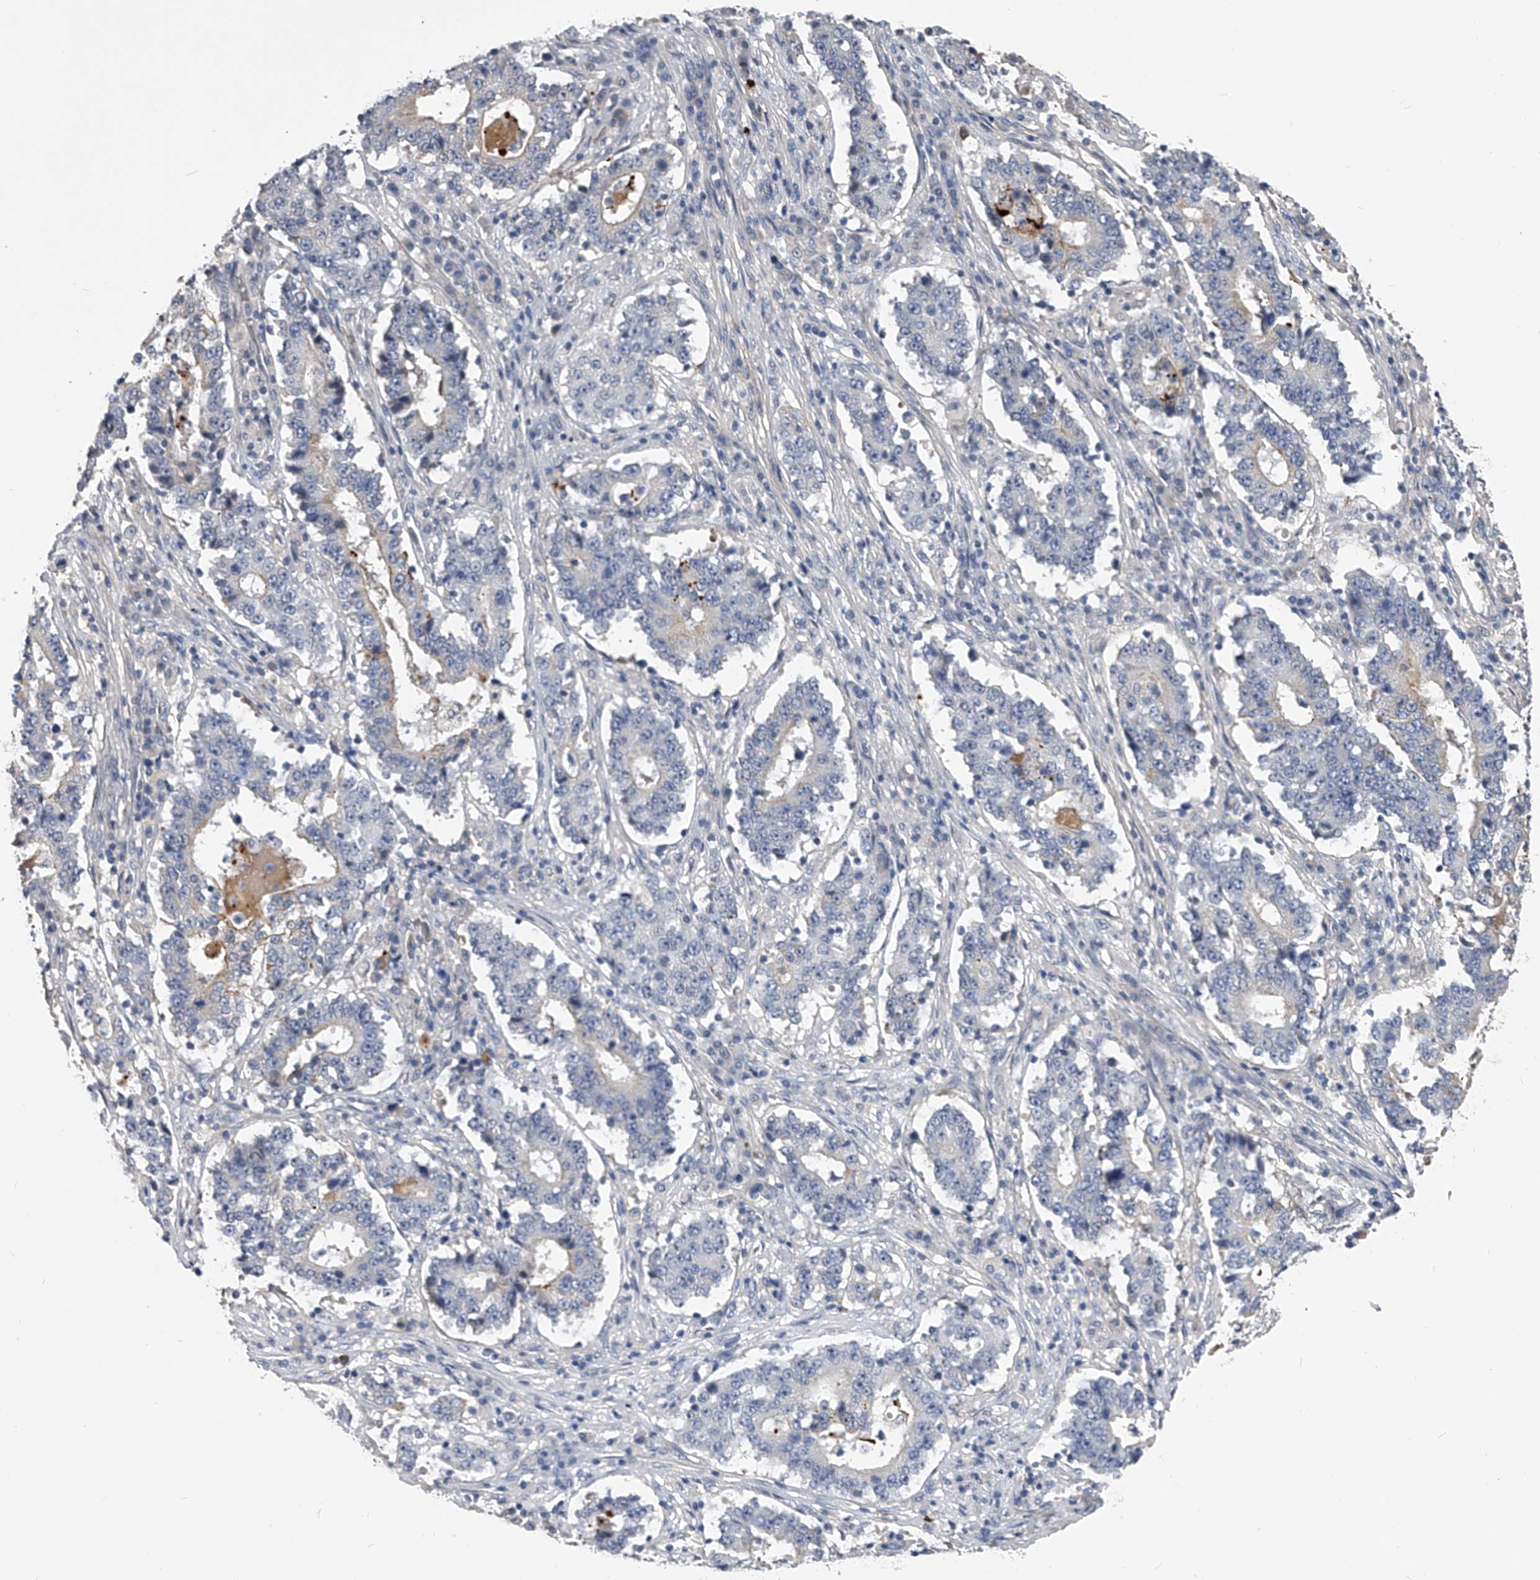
{"staining": {"intensity": "negative", "quantity": "none", "location": "none"}, "tissue": "stomach cancer", "cell_type": "Tumor cells", "image_type": "cancer", "snomed": [{"axis": "morphology", "description": "Adenocarcinoma, NOS"}, {"axis": "topography", "description": "Stomach"}], "caption": "Tumor cells show no significant protein expression in stomach cancer (adenocarcinoma).", "gene": "MDN1", "patient": {"sex": "male", "age": 59}}